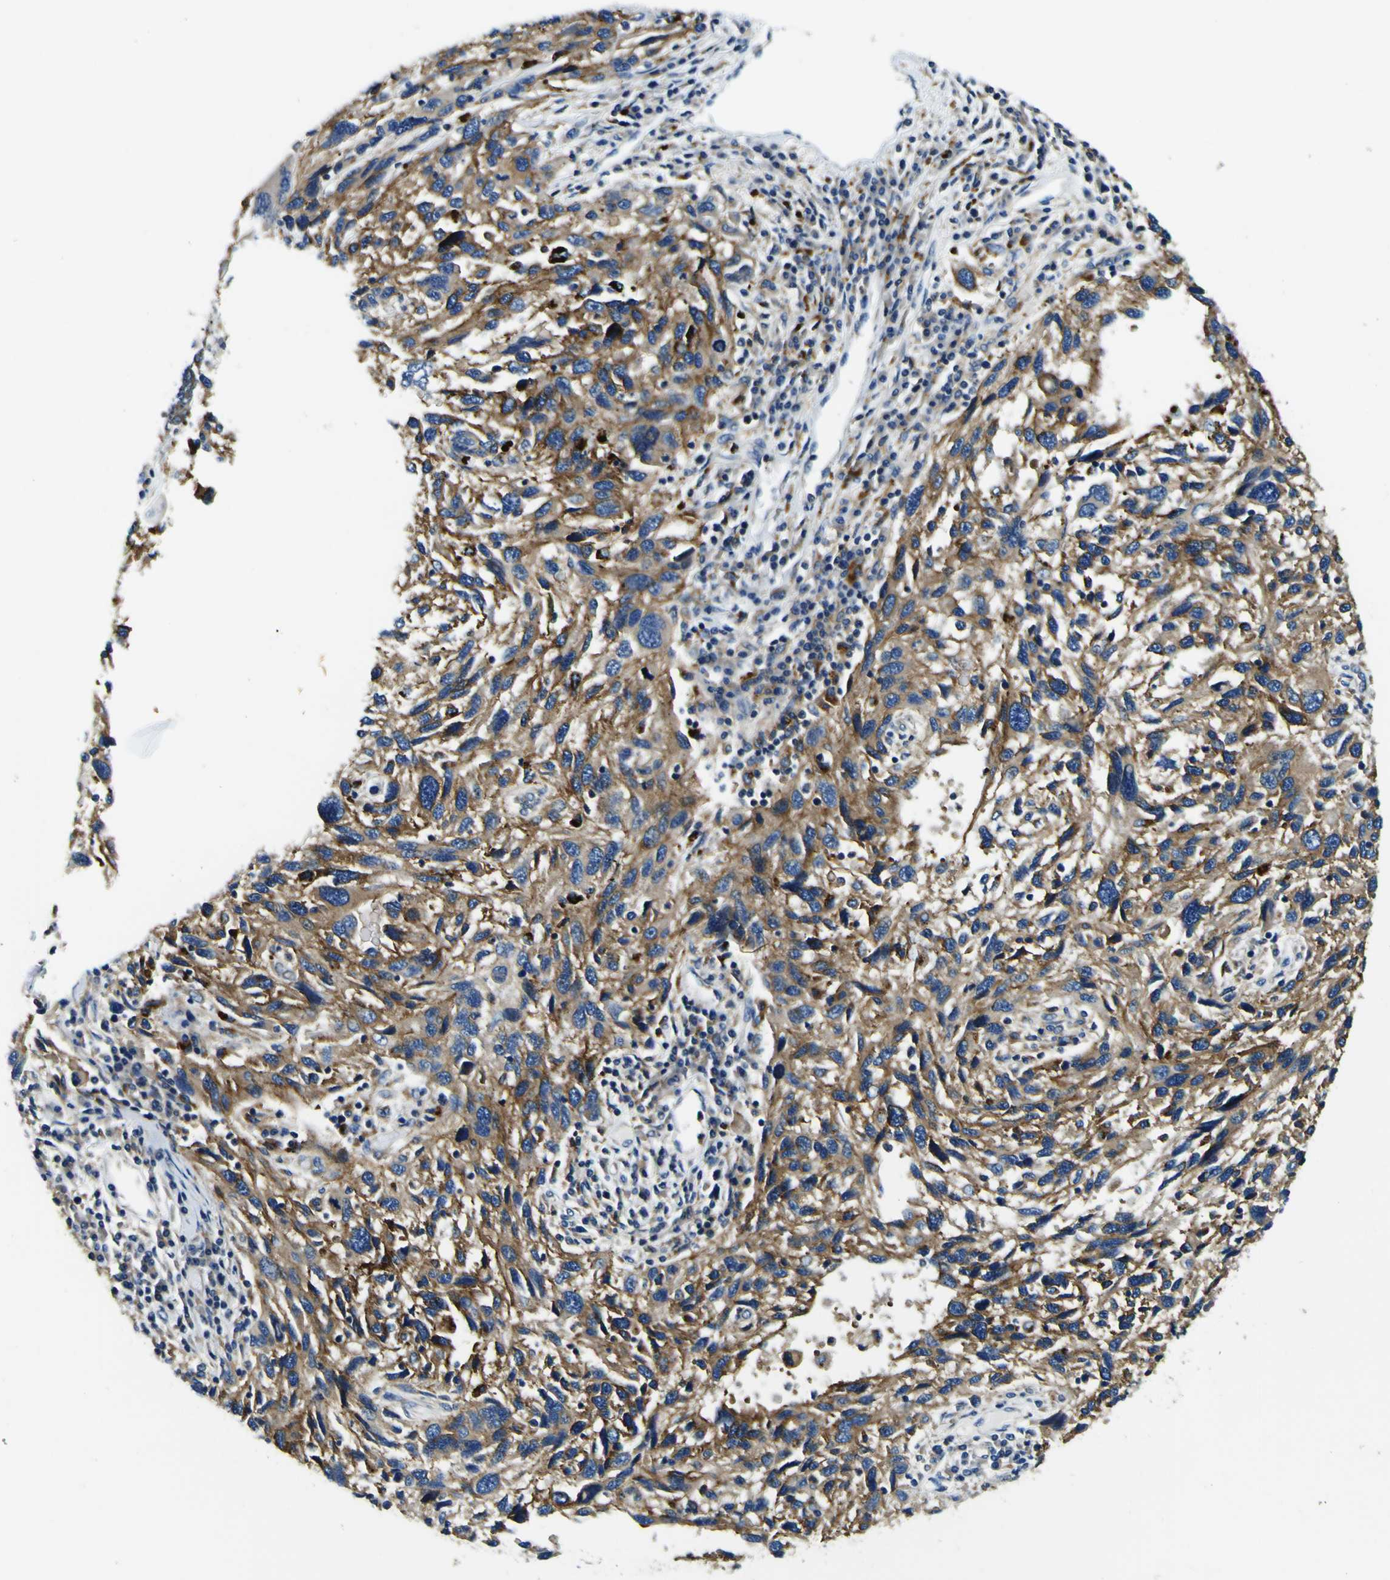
{"staining": {"intensity": "strong", "quantity": "25%-75%", "location": "cytoplasmic/membranous"}, "tissue": "melanoma", "cell_type": "Tumor cells", "image_type": "cancer", "snomed": [{"axis": "morphology", "description": "Malignant melanoma, NOS"}, {"axis": "topography", "description": "Skin"}], "caption": "Approximately 25%-75% of tumor cells in malignant melanoma show strong cytoplasmic/membranous protein expression as visualized by brown immunohistochemical staining.", "gene": "CLSTN1", "patient": {"sex": "male", "age": 53}}